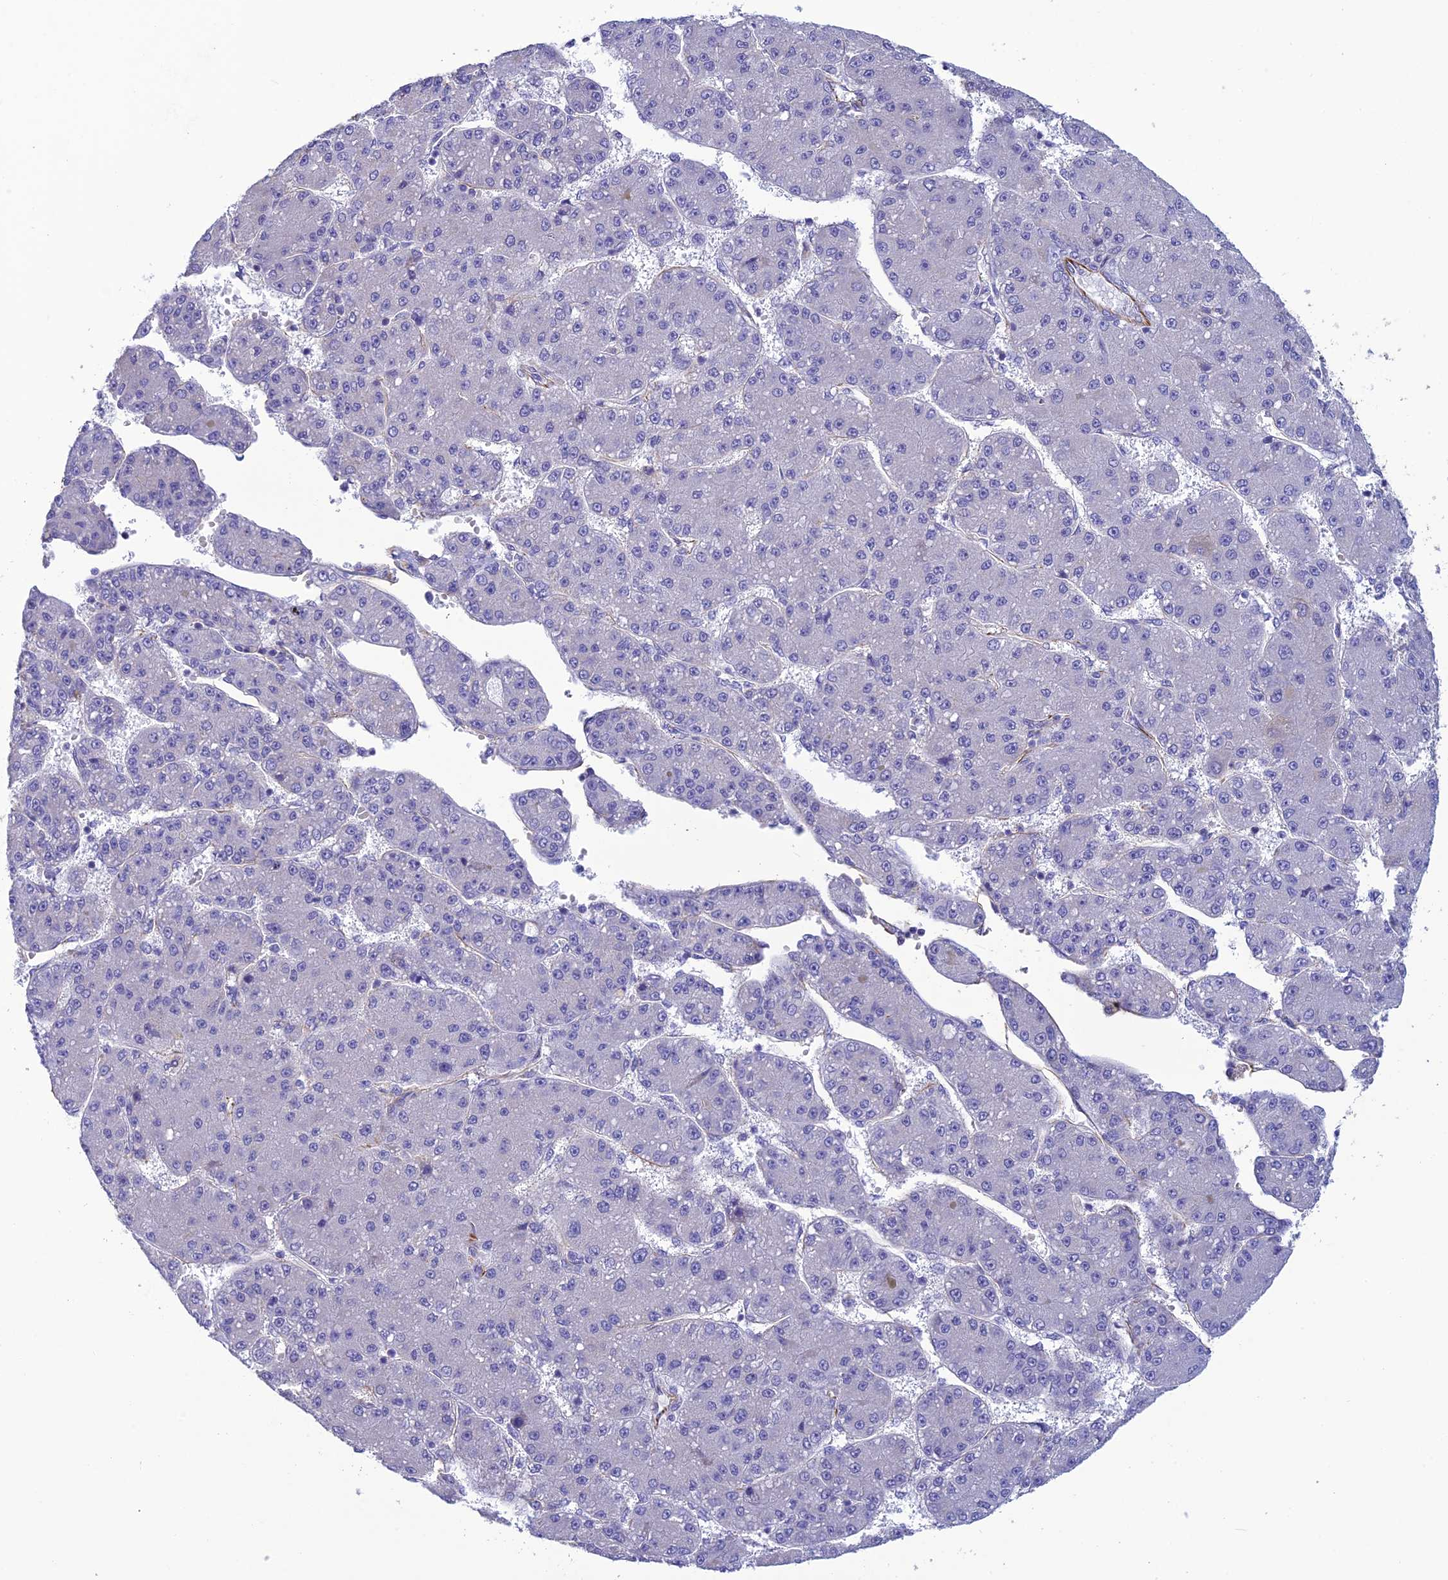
{"staining": {"intensity": "negative", "quantity": "none", "location": "none"}, "tissue": "liver cancer", "cell_type": "Tumor cells", "image_type": "cancer", "snomed": [{"axis": "morphology", "description": "Carcinoma, Hepatocellular, NOS"}, {"axis": "topography", "description": "Liver"}], "caption": "Immunohistochemistry (IHC) of human liver cancer (hepatocellular carcinoma) reveals no expression in tumor cells. (DAB immunohistochemistry, high magnification).", "gene": "FBXL20", "patient": {"sex": "male", "age": 67}}